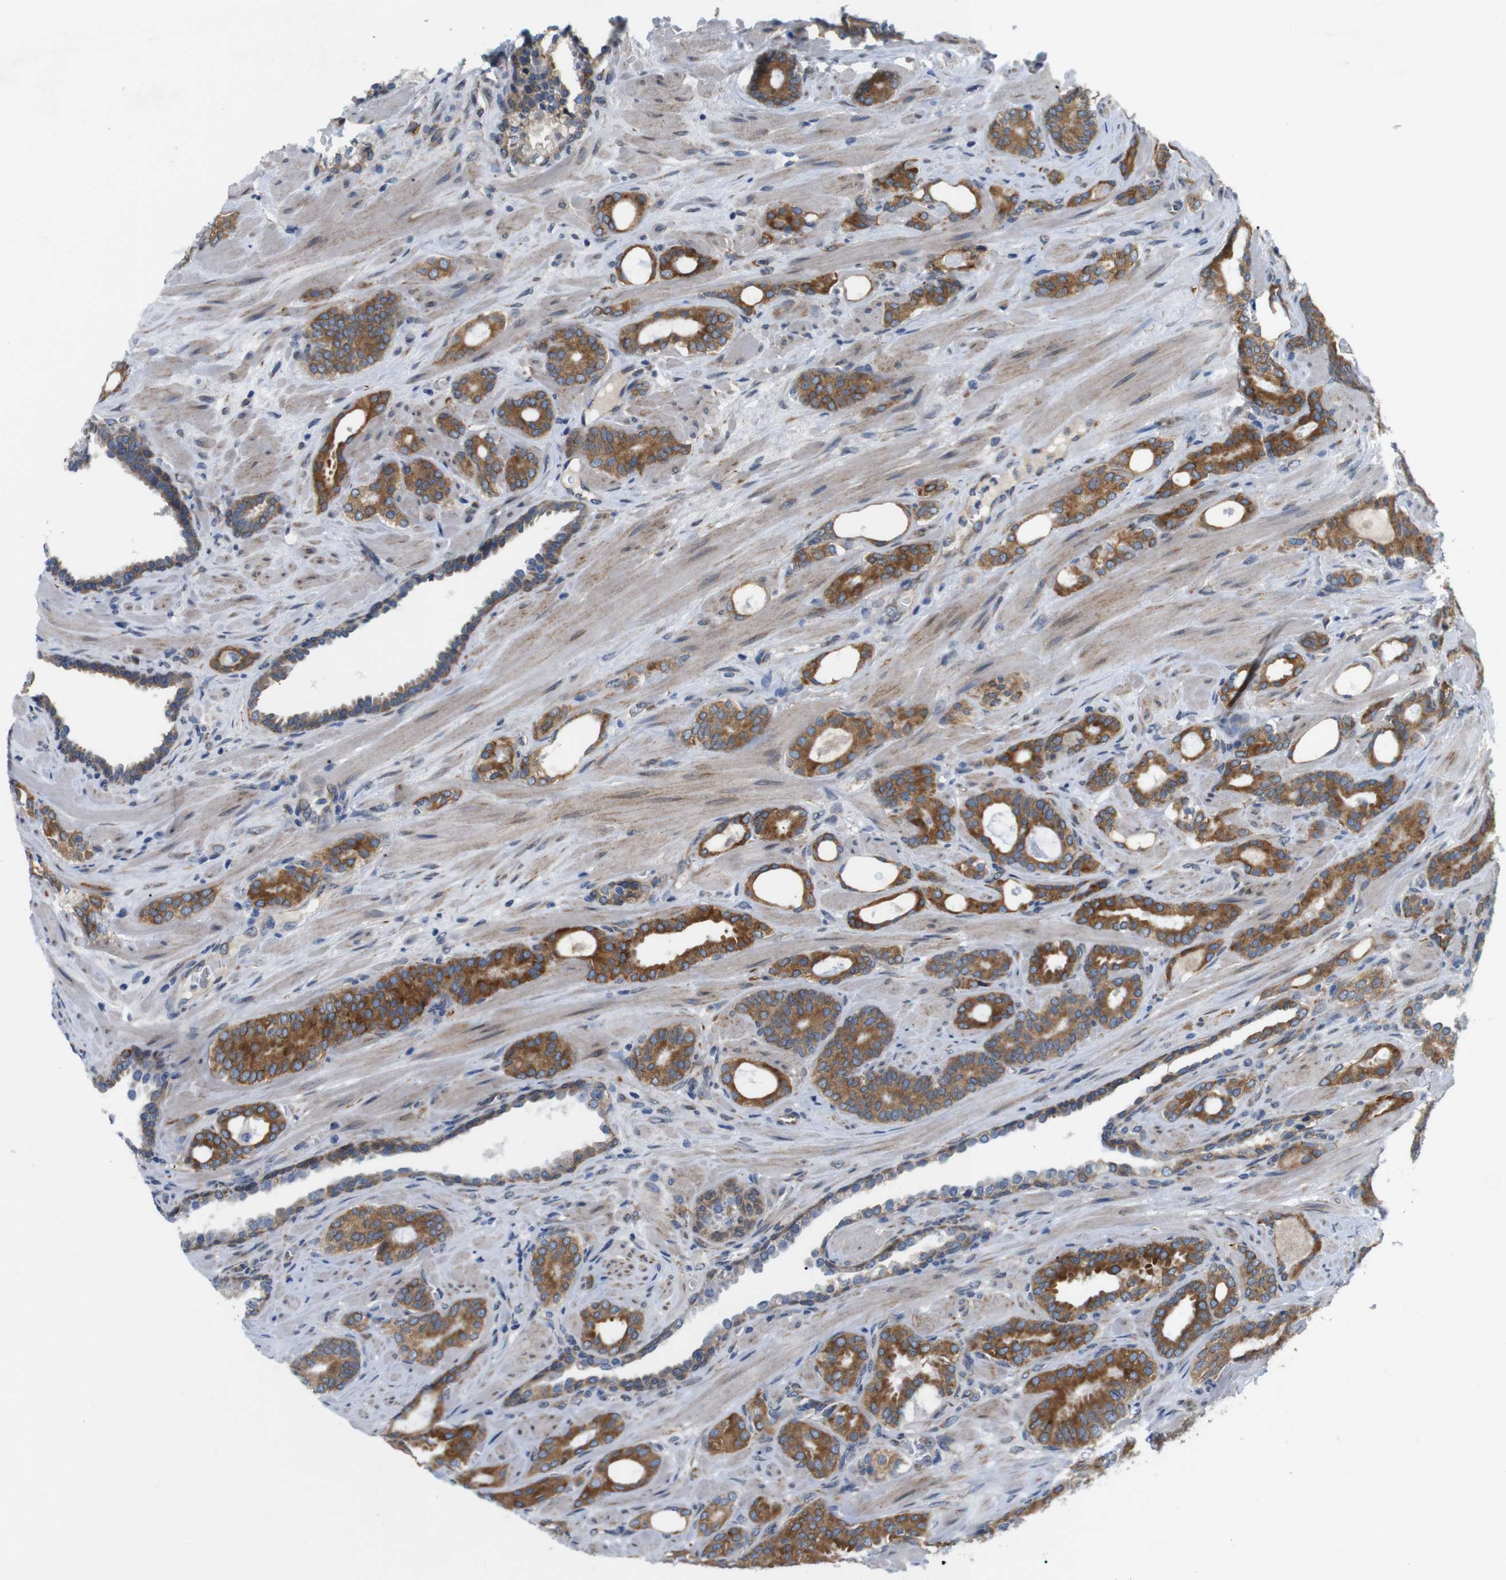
{"staining": {"intensity": "moderate", "quantity": ">75%", "location": "cytoplasmic/membranous"}, "tissue": "prostate cancer", "cell_type": "Tumor cells", "image_type": "cancer", "snomed": [{"axis": "morphology", "description": "Adenocarcinoma, Low grade"}, {"axis": "topography", "description": "Prostate"}], "caption": "Prostate cancer stained for a protein (brown) exhibits moderate cytoplasmic/membranous positive expression in about >75% of tumor cells.", "gene": "HACD3", "patient": {"sex": "male", "age": 63}}